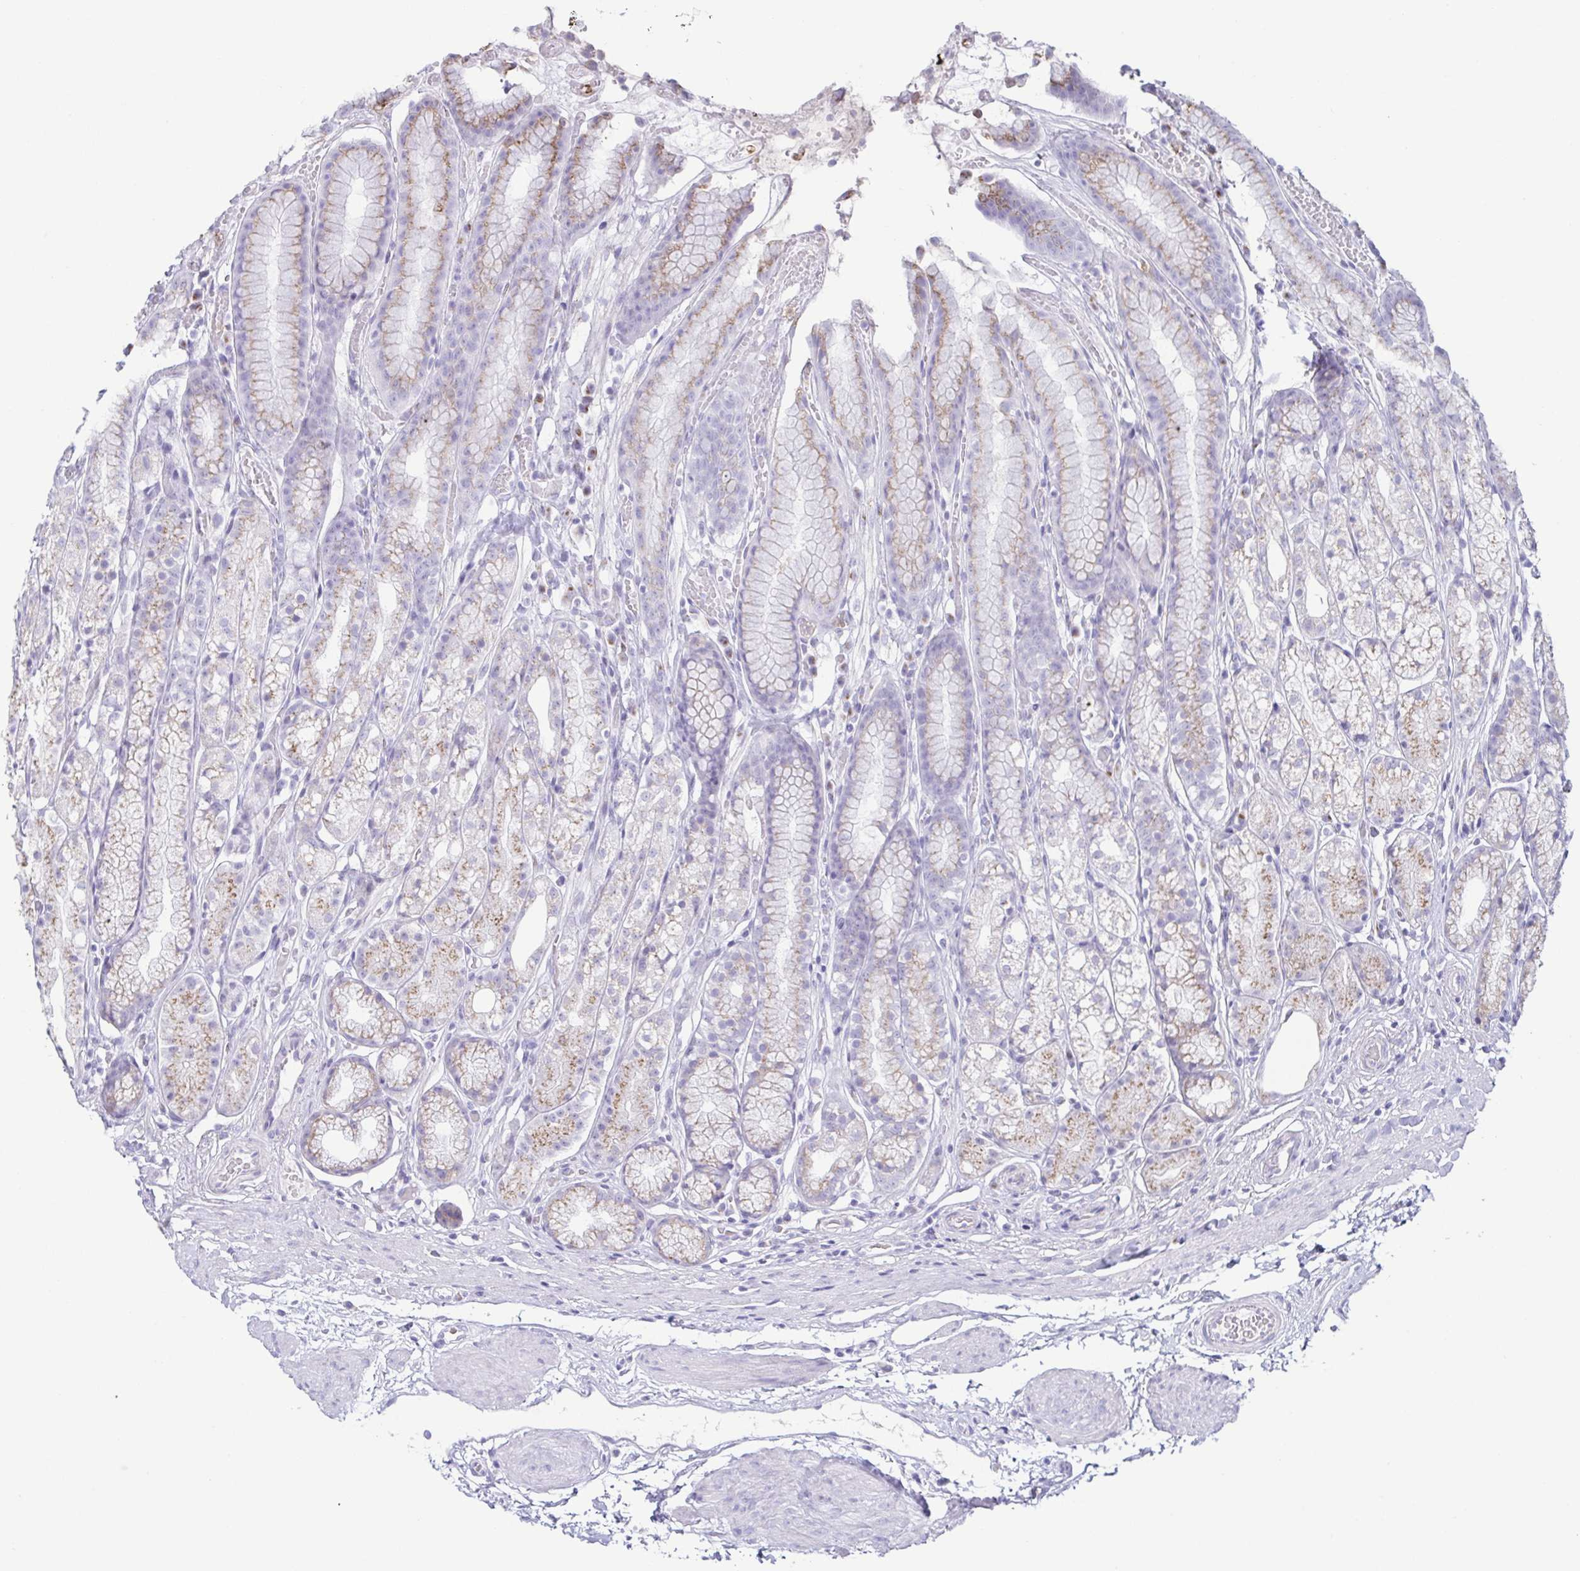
{"staining": {"intensity": "weak", "quantity": "25%-75%", "location": "cytoplasmic/membranous"}, "tissue": "stomach", "cell_type": "Glandular cells", "image_type": "normal", "snomed": [{"axis": "morphology", "description": "Normal tissue, NOS"}, {"axis": "topography", "description": "Smooth muscle"}, {"axis": "topography", "description": "Stomach"}], "caption": "High-magnification brightfield microscopy of normal stomach stained with DAB (3,3'-diaminobenzidine) (brown) and counterstained with hematoxylin (blue). glandular cells exhibit weak cytoplasmic/membranous positivity is seen in about25%-75% of cells.", "gene": "AZU1", "patient": {"sex": "male", "age": 70}}